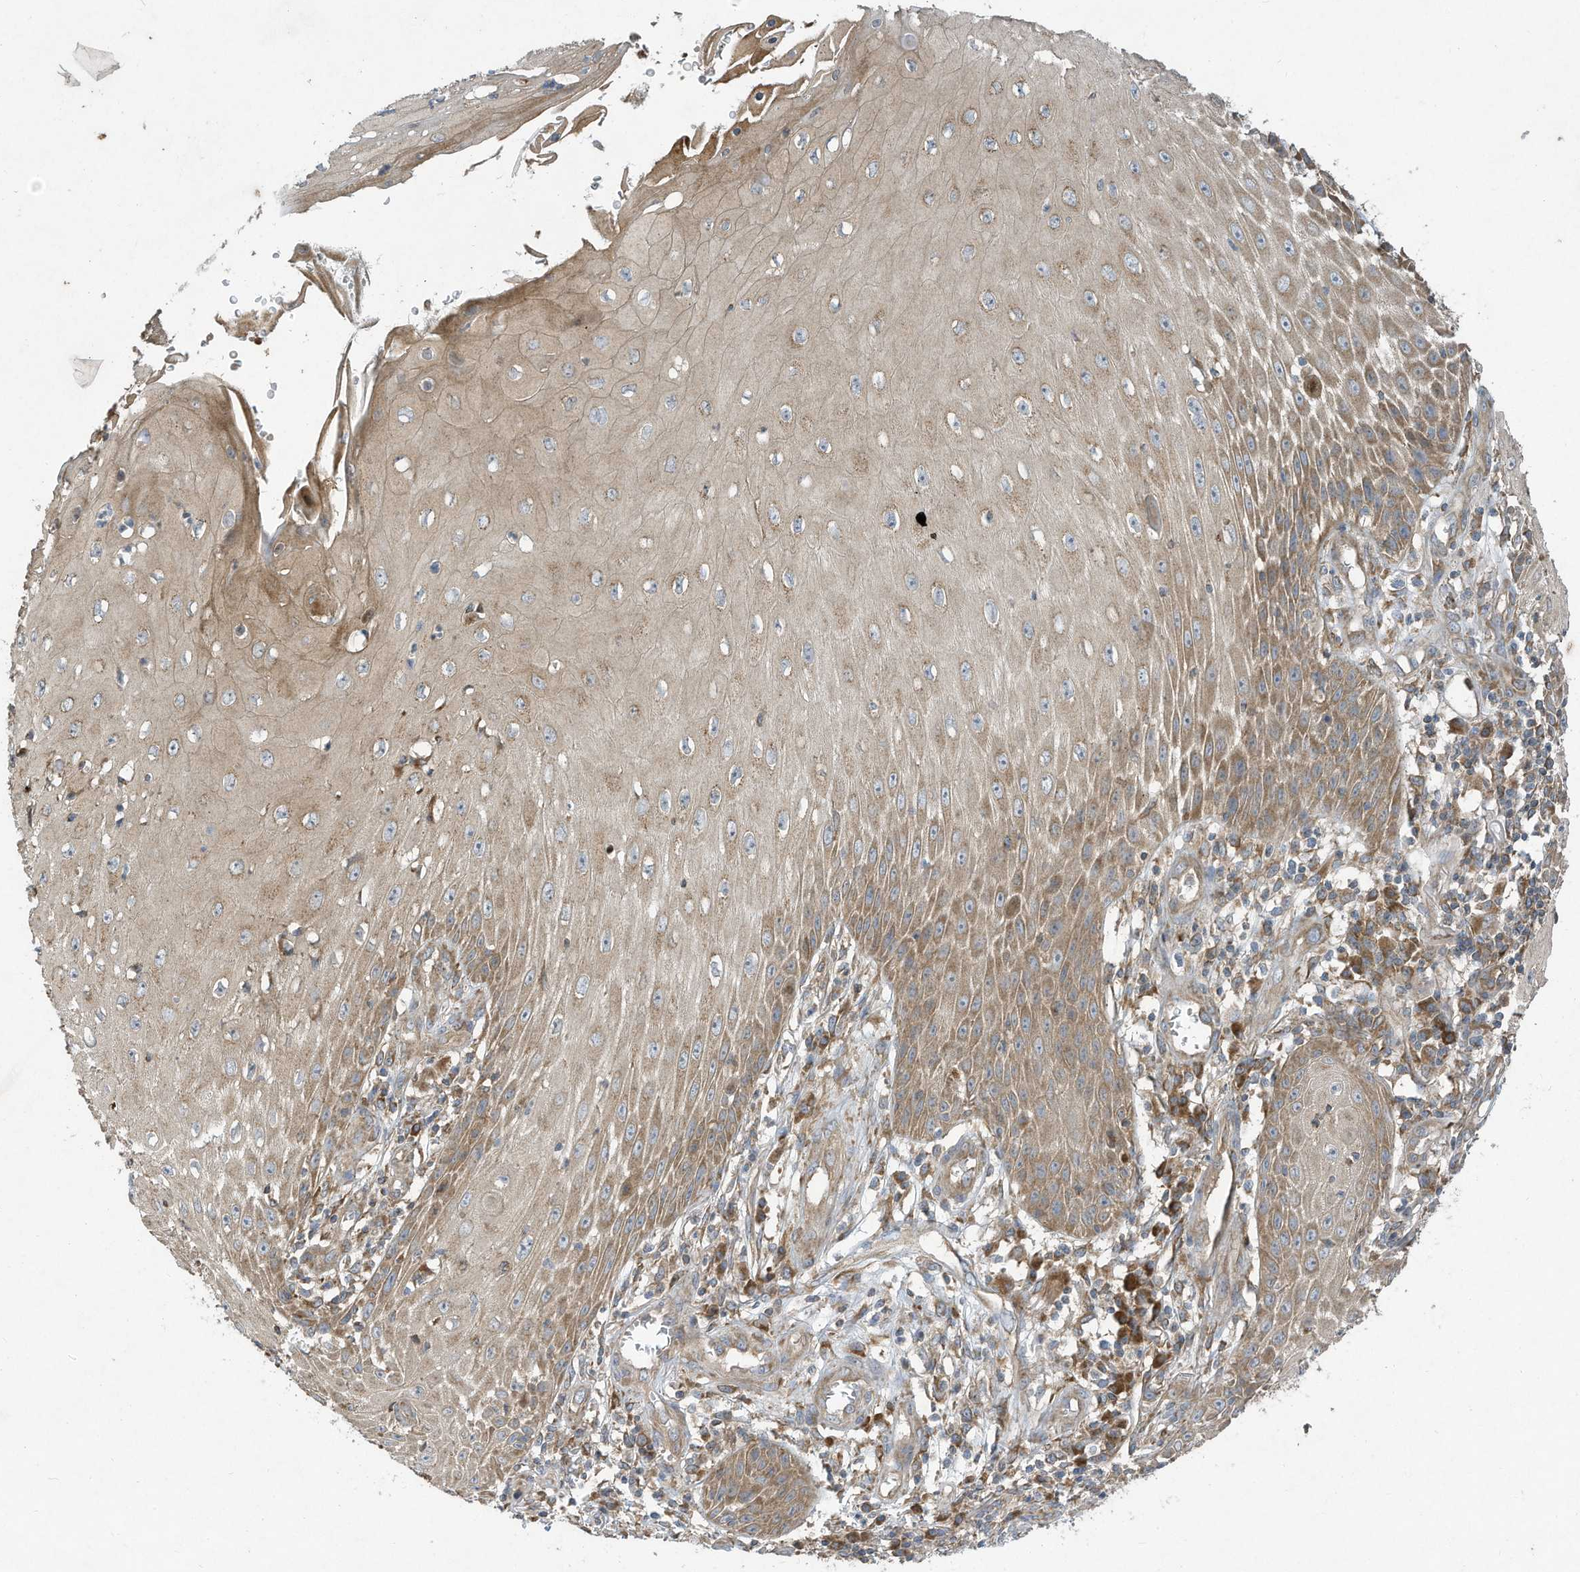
{"staining": {"intensity": "weak", "quantity": "25%-75%", "location": "cytoplasmic/membranous"}, "tissue": "skin cancer", "cell_type": "Tumor cells", "image_type": "cancer", "snomed": [{"axis": "morphology", "description": "Squamous cell carcinoma, NOS"}, {"axis": "topography", "description": "Skin"}], "caption": "Skin squamous cell carcinoma was stained to show a protein in brown. There is low levels of weak cytoplasmic/membranous positivity in approximately 25%-75% of tumor cells. Nuclei are stained in blue.", "gene": "SYNJ2", "patient": {"sex": "female", "age": 73}}